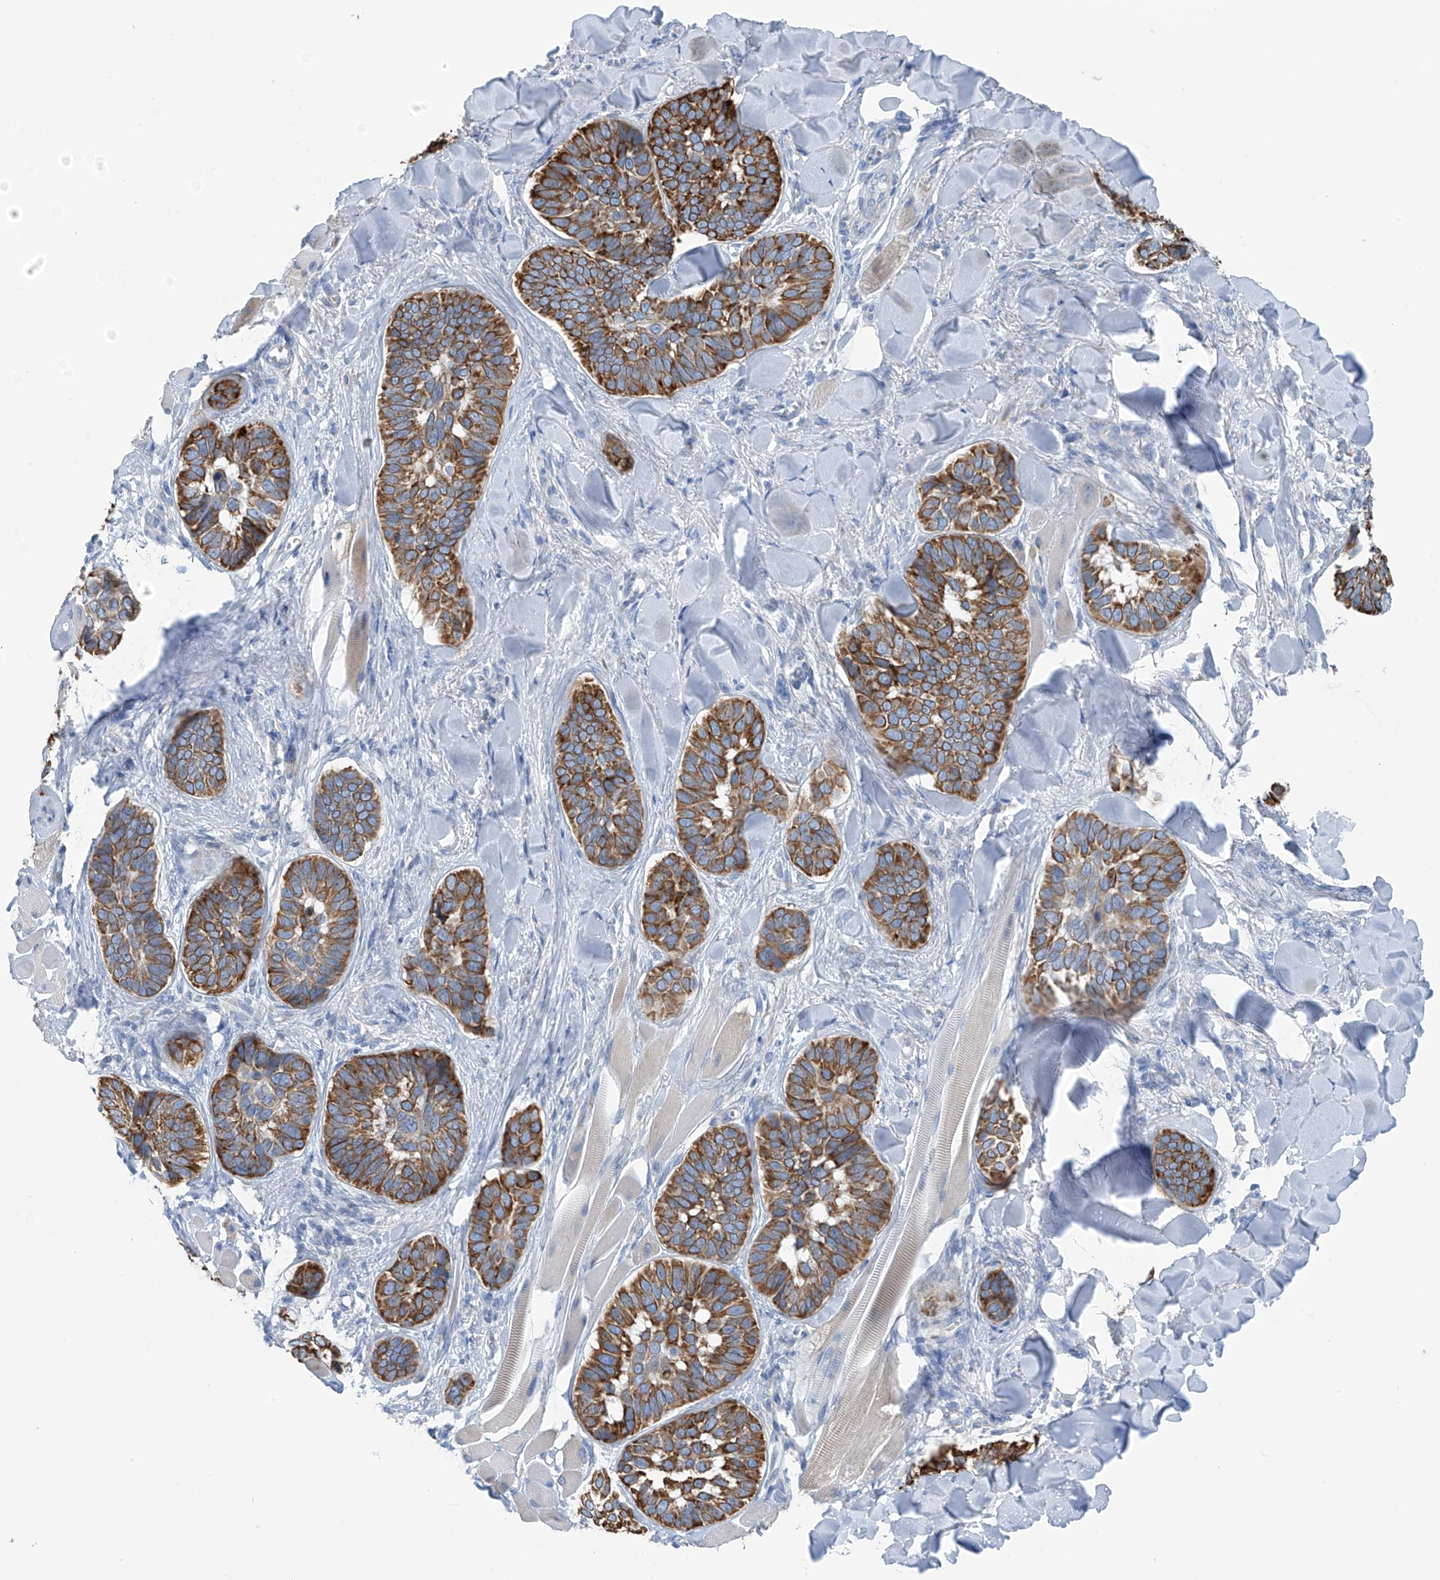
{"staining": {"intensity": "moderate", "quantity": ">75%", "location": "cytoplasmic/membranous"}, "tissue": "skin cancer", "cell_type": "Tumor cells", "image_type": "cancer", "snomed": [{"axis": "morphology", "description": "Basal cell carcinoma"}, {"axis": "topography", "description": "Skin"}], "caption": "Basal cell carcinoma (skin) stained with immunohistochemistry (IHC) shows moderate cytoplasmic/membranous positivity in approximately >75% of tumor cells. Nuclei are stained in blue.", "gene": "RCN2", "patient": {"sex": "male", "age": 62}}